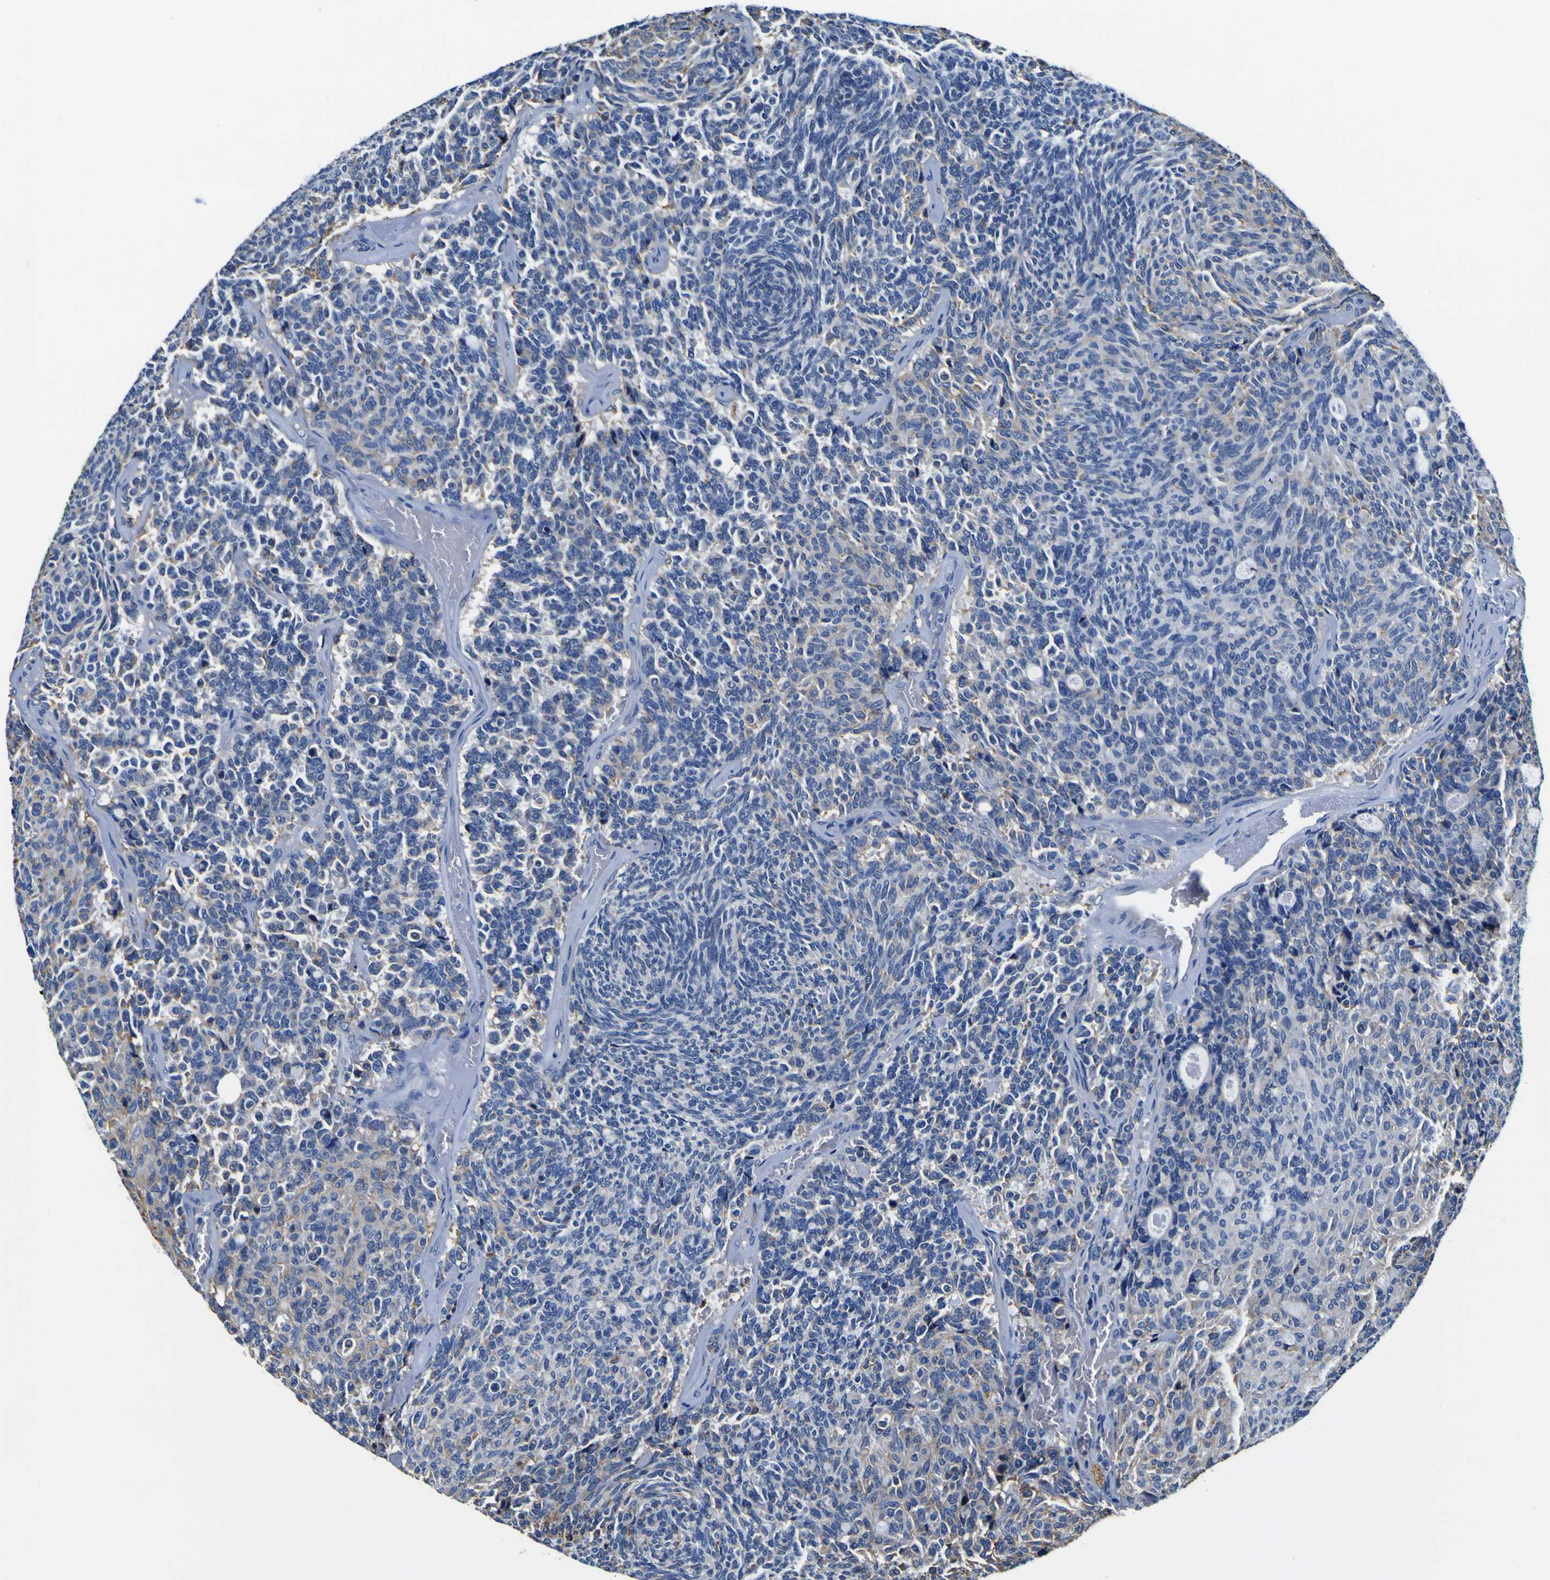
{"staining": {"intensity": "negative", "quantity": "none", "location": "none"}, "tissue": "carcinoid", "cell_type": "Tumor cells", "image_type": "cancer", "snomed": [{"axis": "morphology", "description": "Carcinoid, malignant, NOS"}, {"axis": "topography", "description": "Pancreas"}], "caption": "Tumor cells show no significant protein staining in malignant carcinoid. (DAB IHC, high magnification).", "gene": "PXDN", "patient": {"sex": "female", "age": 54}}